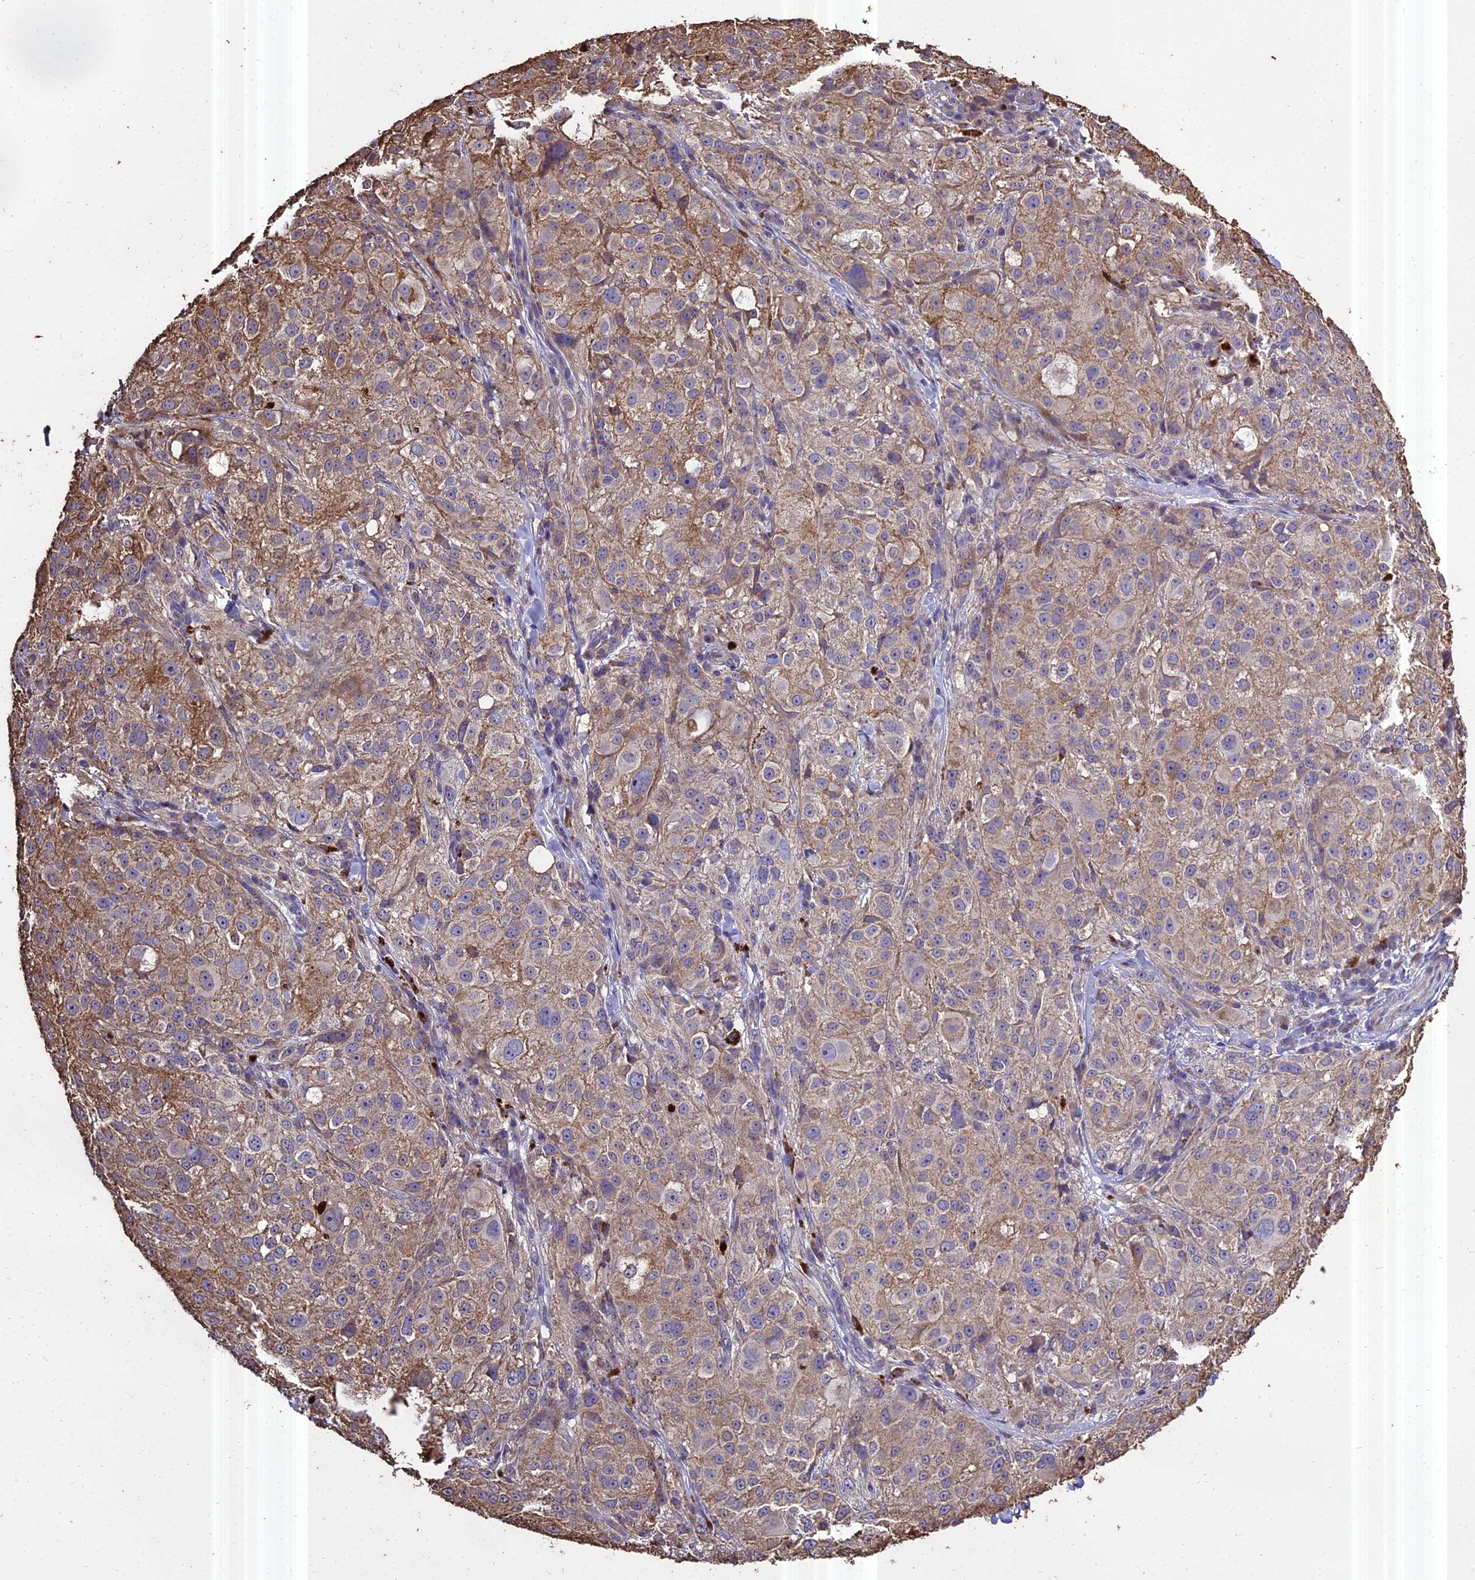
{"staining": {"intensity": "weak", "quantity": "25%-75%", "location": "cytoplasmic/membranous"}, "tissue": "melanoma", "cell_type": "Tumor cells", "image_type": "cancer", "snomed": [{"axis": "morphology", "description": "Necrosis, NOS"}, {"axis": "morphology", "description": "Malignant melanoma, NOS"}, {"axis": "topography", "description": "Skin"}], "caption": "This histopathology image exhibits melanoma stained with immunohistochemistry (IHC) to label a protein in brown. The cytoplasmic/membranous of tumor cells show weak positivity for the protein. Nuclei are counter-stained blue.", "gene": "PGPEP1L", "patient": {"sex": "female", "age": 87}}